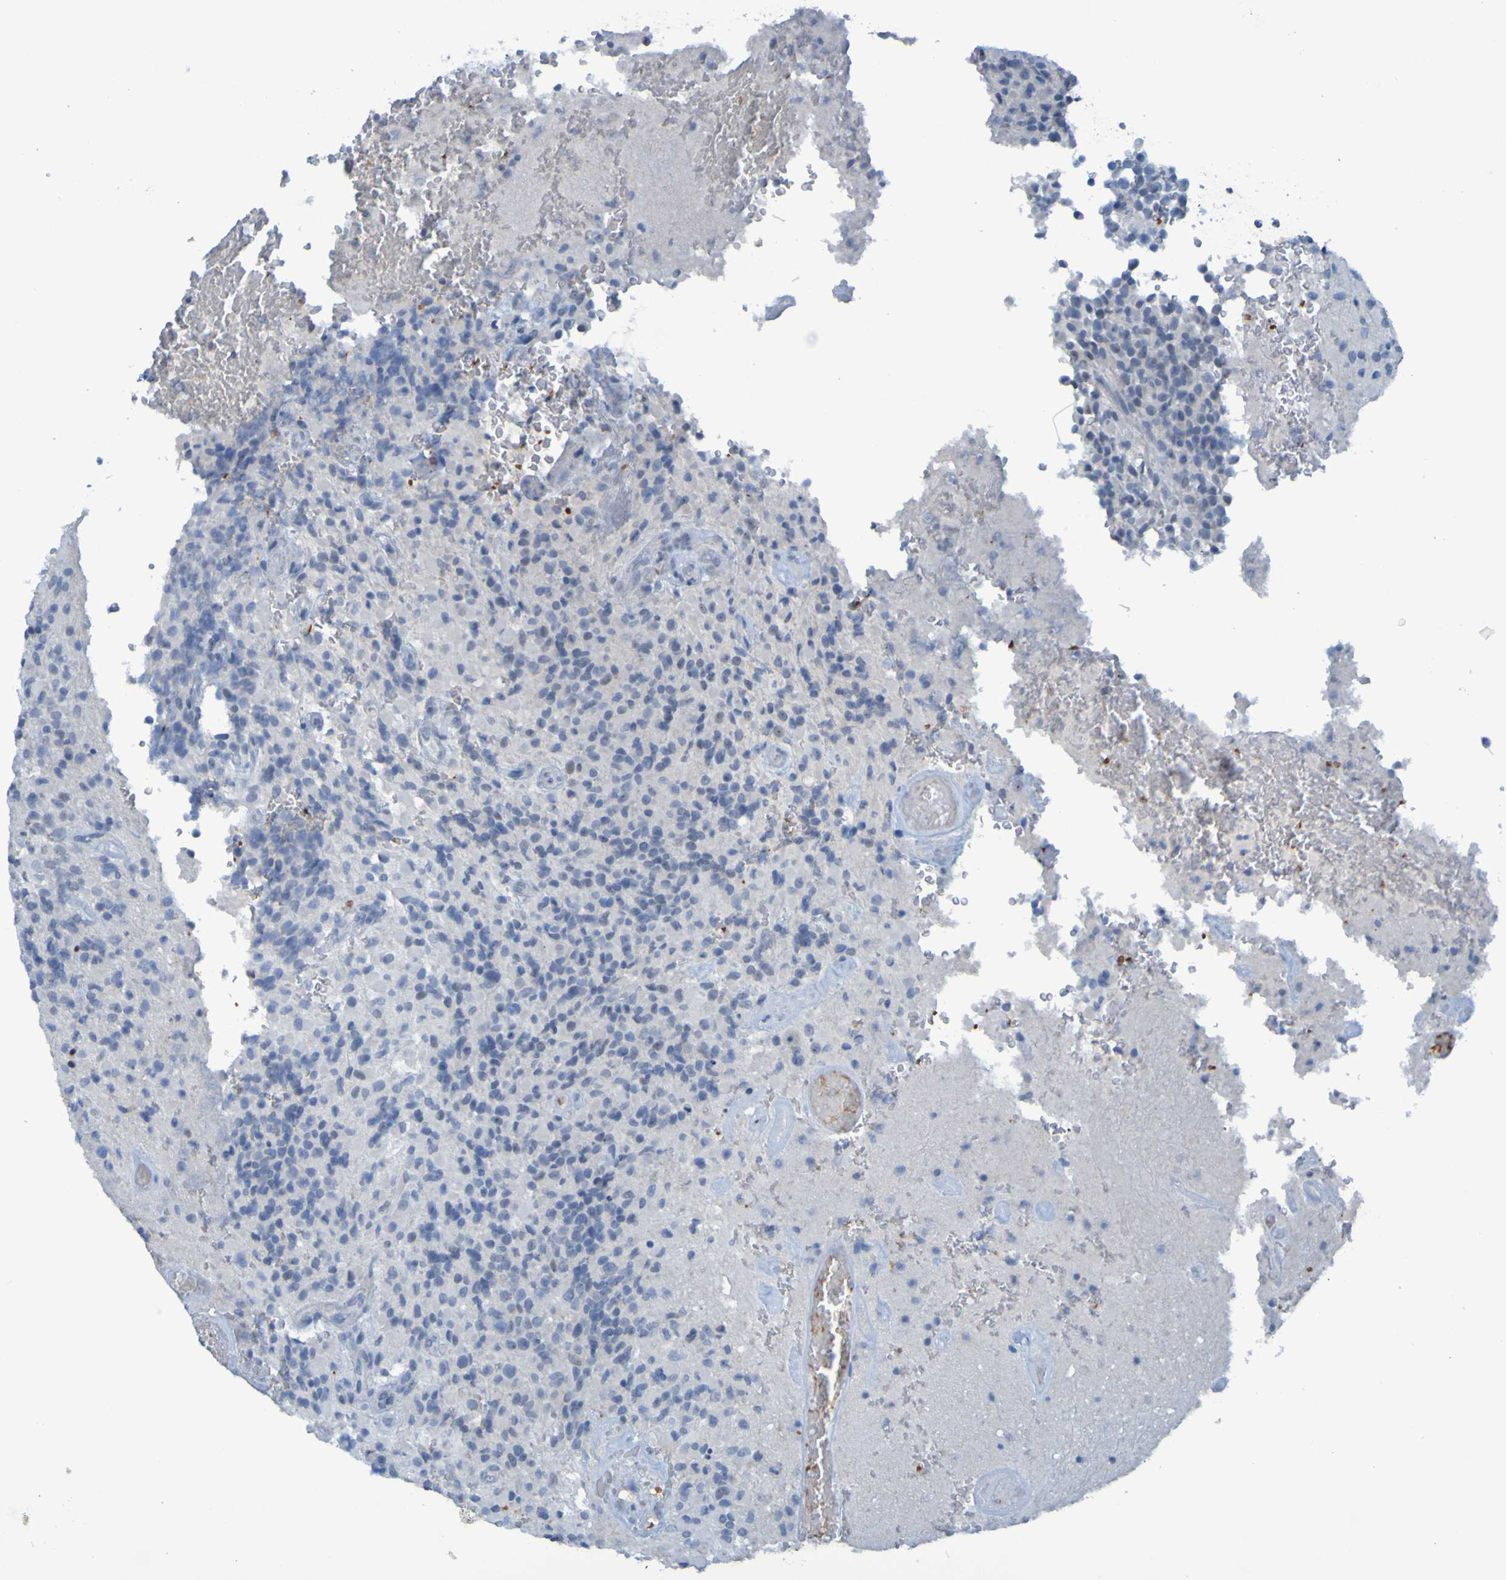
{"staining": {"intensity": "negative", "quantity": "none", "location": "none"}, "tissue": "glioma", "cell_type": "Tumor cells", "image_type": "cancer", "snomed": [{"axis": "morphology", "description": "Glioma, malignant, High grade"}, {"axis": "topography", "description": "Brain"}], "caption": "Histopathology image shows no significant protein staining in tumor cells of high-grade glioma (malignant).", "gene": "USP36", "patient": {"sex": "male", "age": 71}}